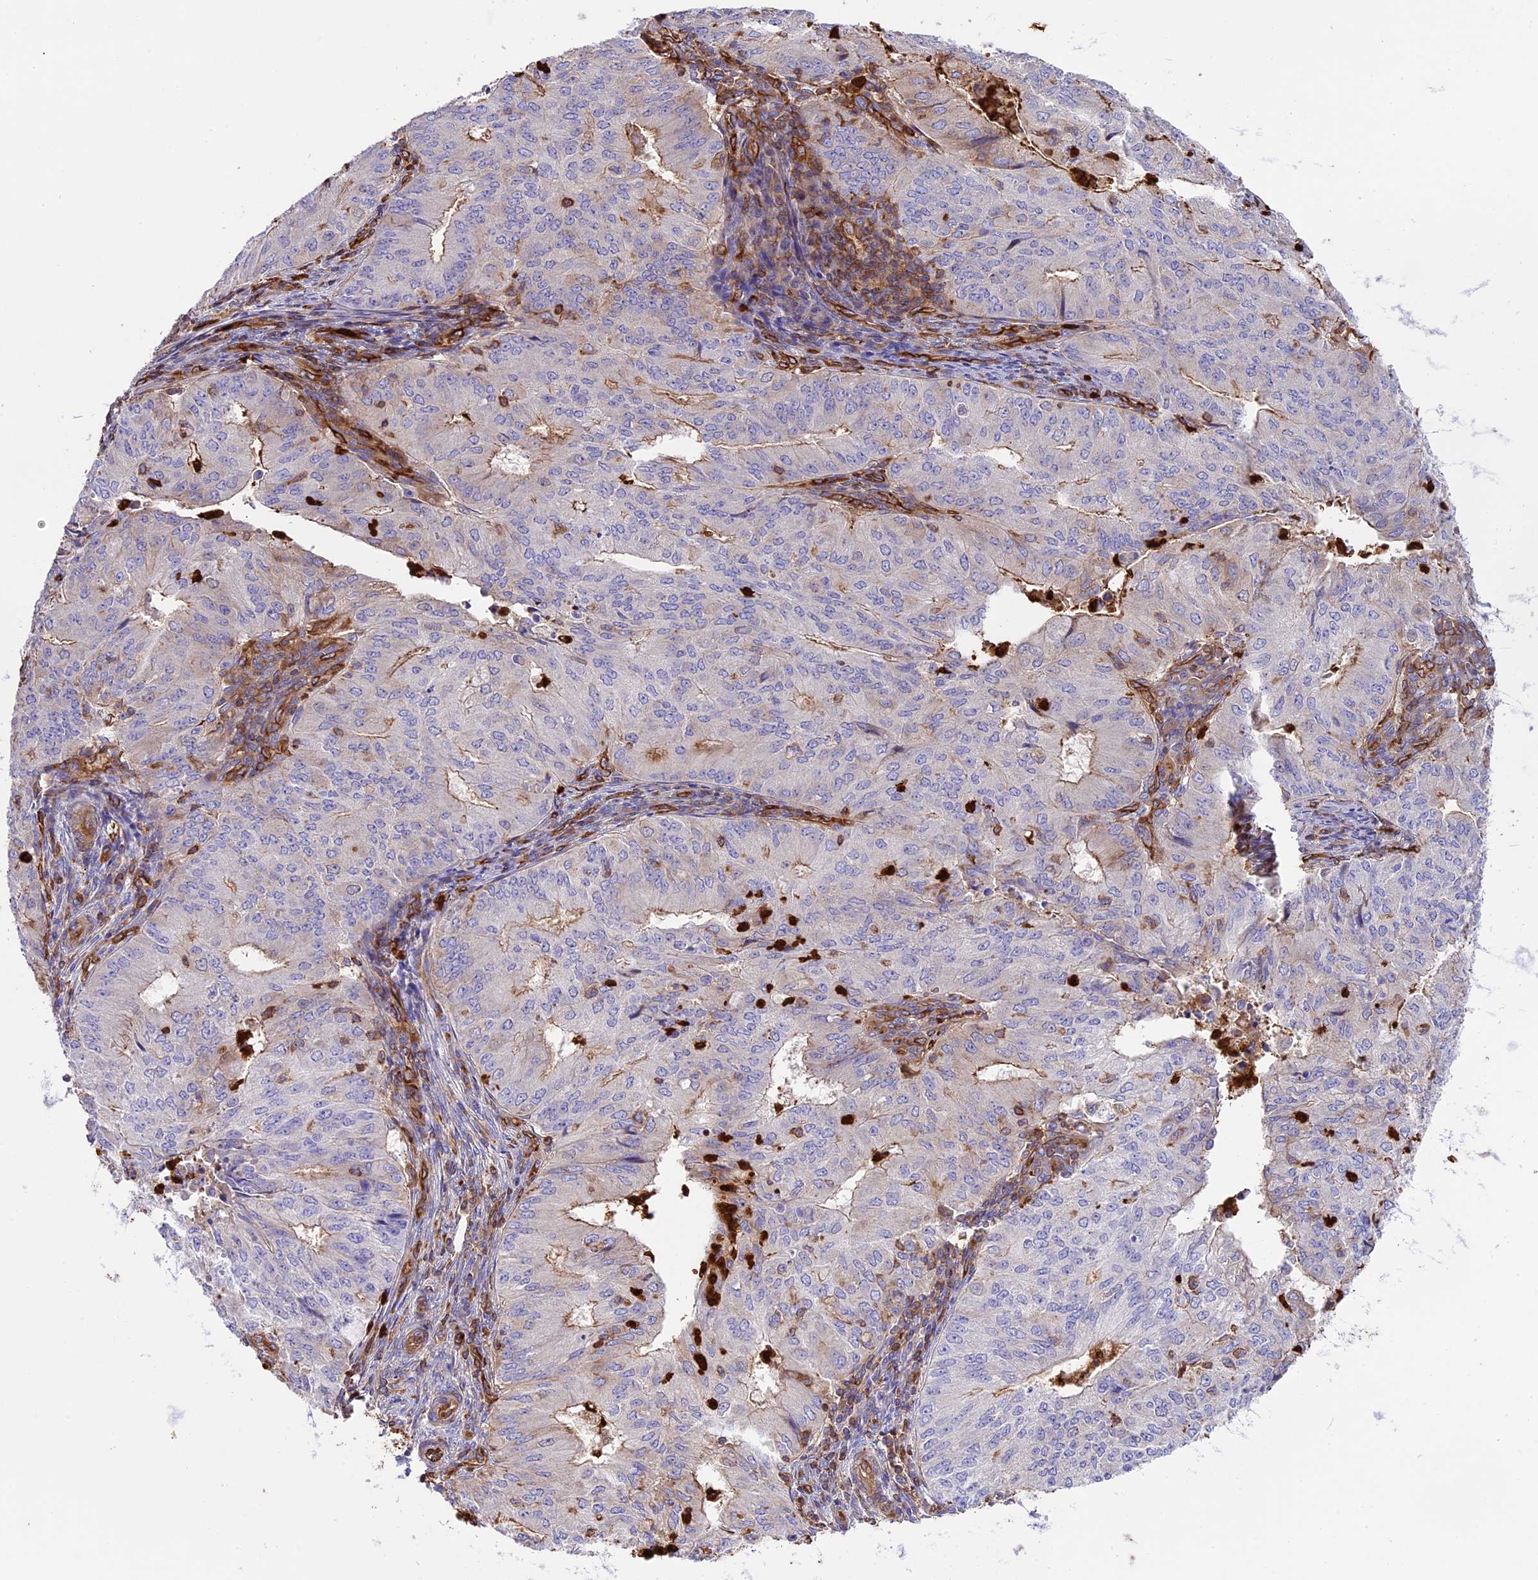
{"staining": {"intensity": "weak", "quantity": "<25%", "location": "cytoplasmic/membranous"}, "tissue": "endometrial cancer", "cell_type": "Tumor cells", "image_type": "cancer", "snomed": [{"axis": "morphology", "description": "Adenocarcinoma, NOS"}, {"axis": "topography", "description": "Endometrium"}], "caption": "This photomicrograph is of endometrial cancer stained with immunohistochemistry (IHC) to label a protein in brown with the nuclei are counter-stained blue. There is no positivity in tumor cells.", "gene": "CD99L2", "patient": {"sex": "female", "age": 50}}